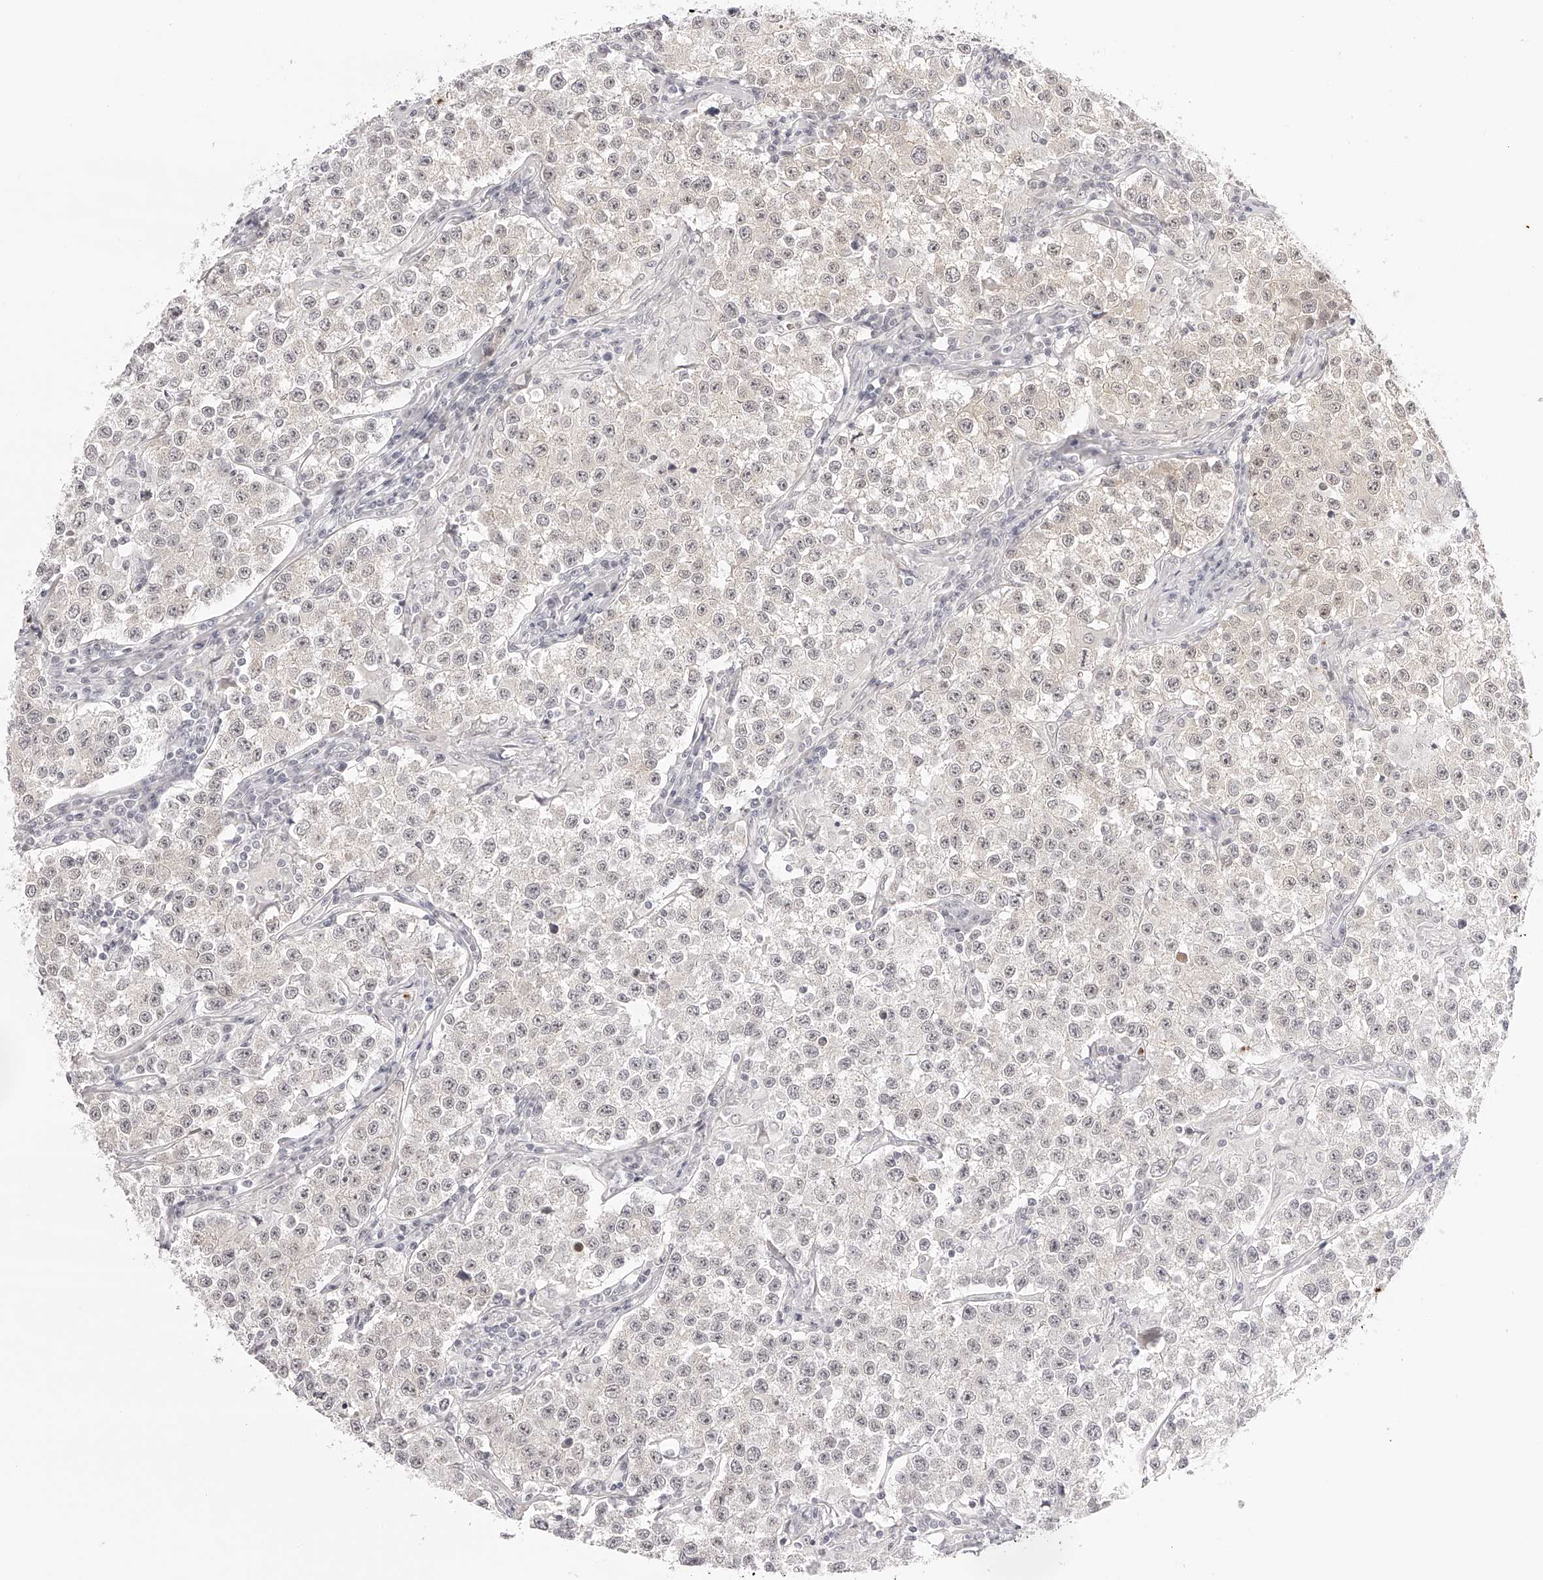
{"staining": {"intensity": "weak", "quantity": "25%-75%", "location": "nuclear"}, "tissue": "testis cancer", "cell_type": "Tumor cells", "image_type": "cancer", "snomed": [{"axis": "morphology", "description": "Seminoma, NOS"}, {"axis": "morphology", "description": "Carcinoma, Embryonal, NOS"}, {"axis": "topography", "description": "Testis"}], "caption": "Immunohistochemistry (IHC) micrograph of neoplastic tissue: seminoma (testis) stained using immunohistochemistry (IHC) reveals low levels of weak protein expression localized specifically in the nuclear of tumor cells, appearing as a nuclear brown color.", "gene": "PLEKHG1", "patient": {"sex": "male", "age": 43}}